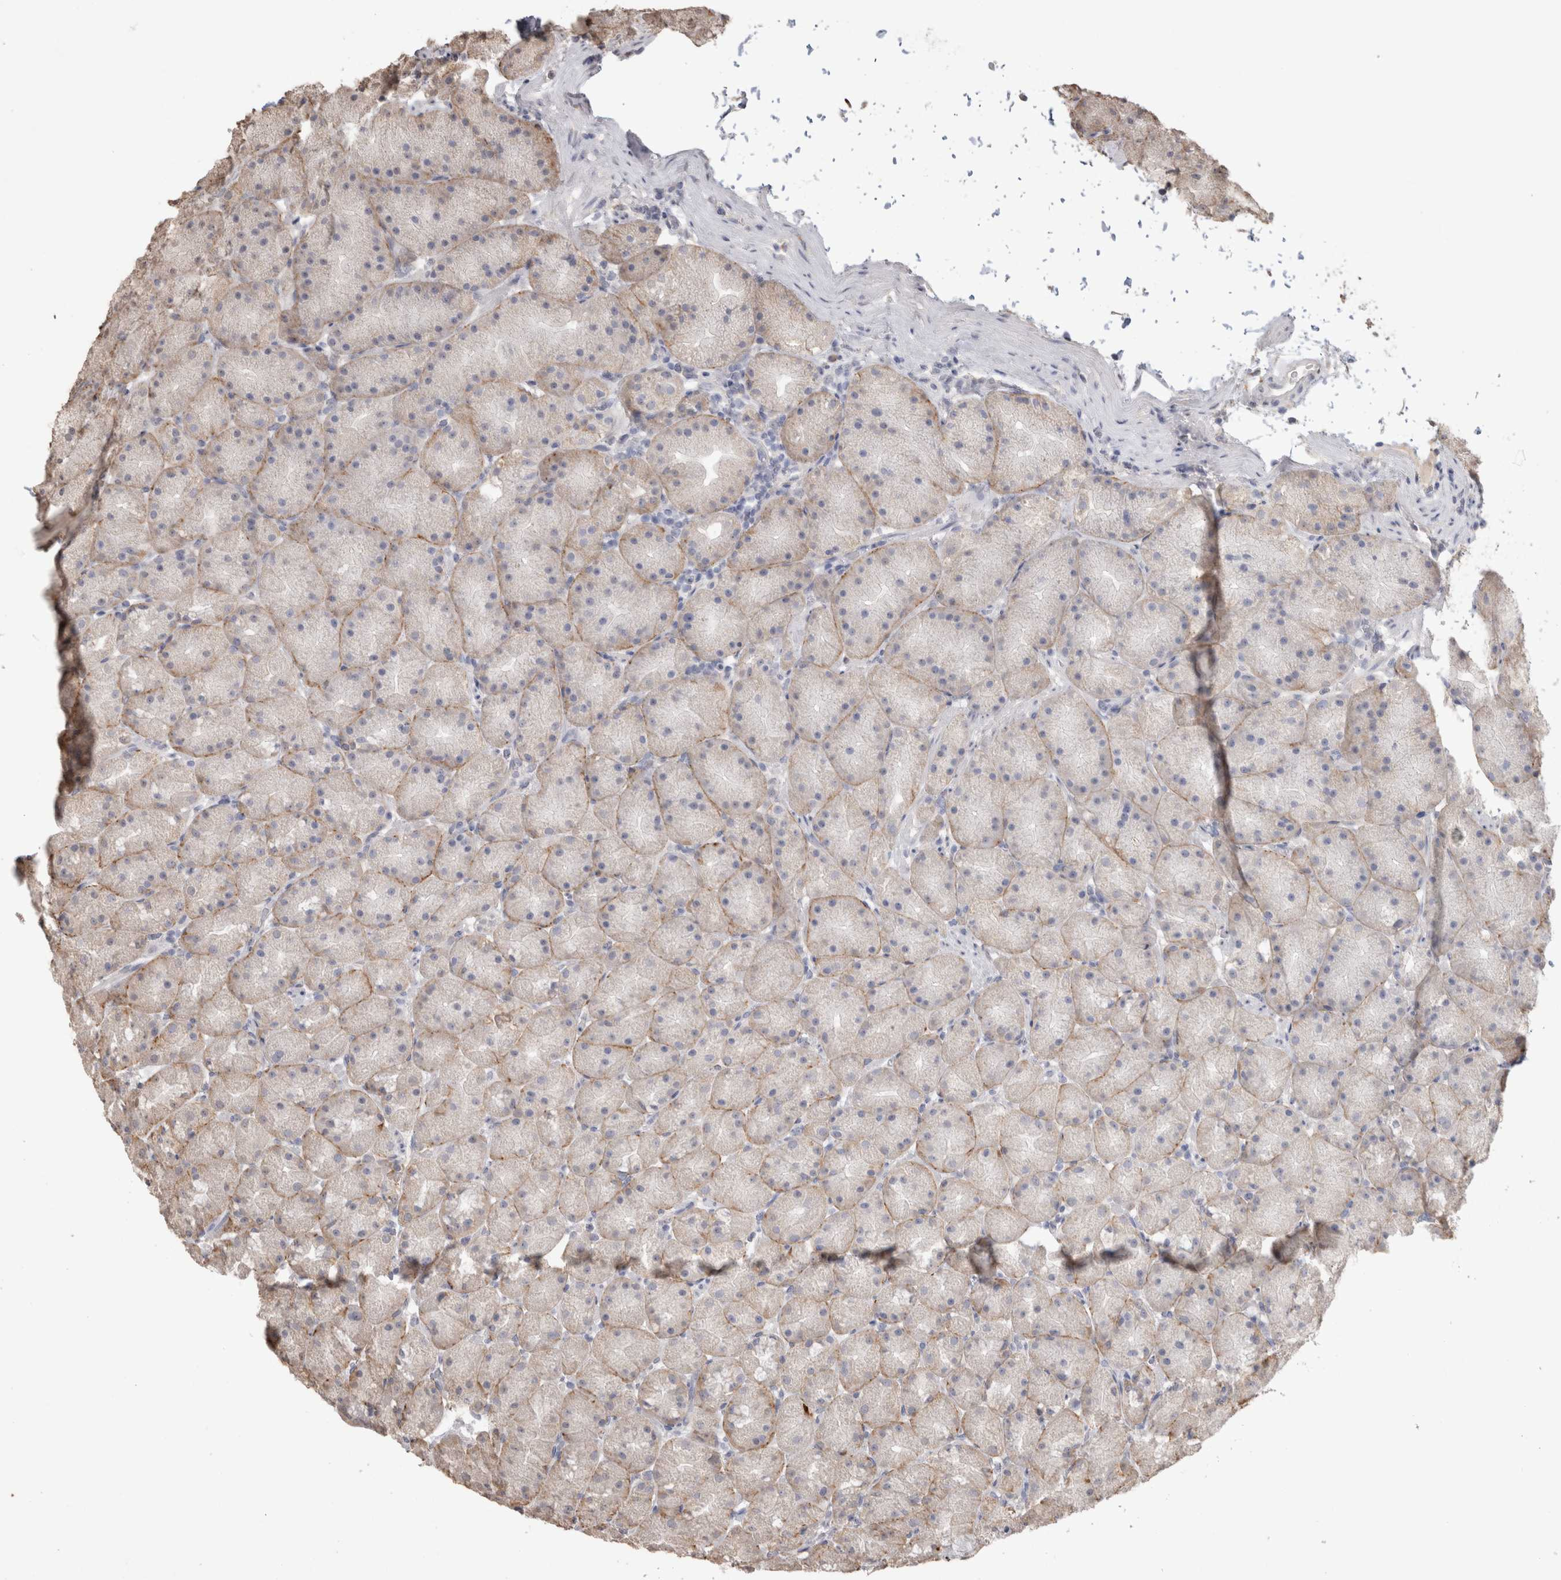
{"staining": {"intensity": "weak", "quantity": "<25%", "location": "cytoplasmic/membranous"}, "tissue": "stomach", "cell_type": "Glandular cells", "image_type": "normal", "snomed": [{"axis": "morphology", "description": "Normal tissue, NOS"}, {"axis": "topography", "description": "Stomach, upper"}, {"axis": "topography", "description": "Stomach"}], "caption": "Normal stomach was stained to show a protein in brown. There is no significant positivity in glandular cells. Brightfield microscopy of immunohistochemistry stained with DAB (3,3'-diaminobenzidine) (brown) and hematoxylin (blue), captured at high magnification.", "gene": "NAALADL2", "patient": {"sex": "male", "age": 48}}